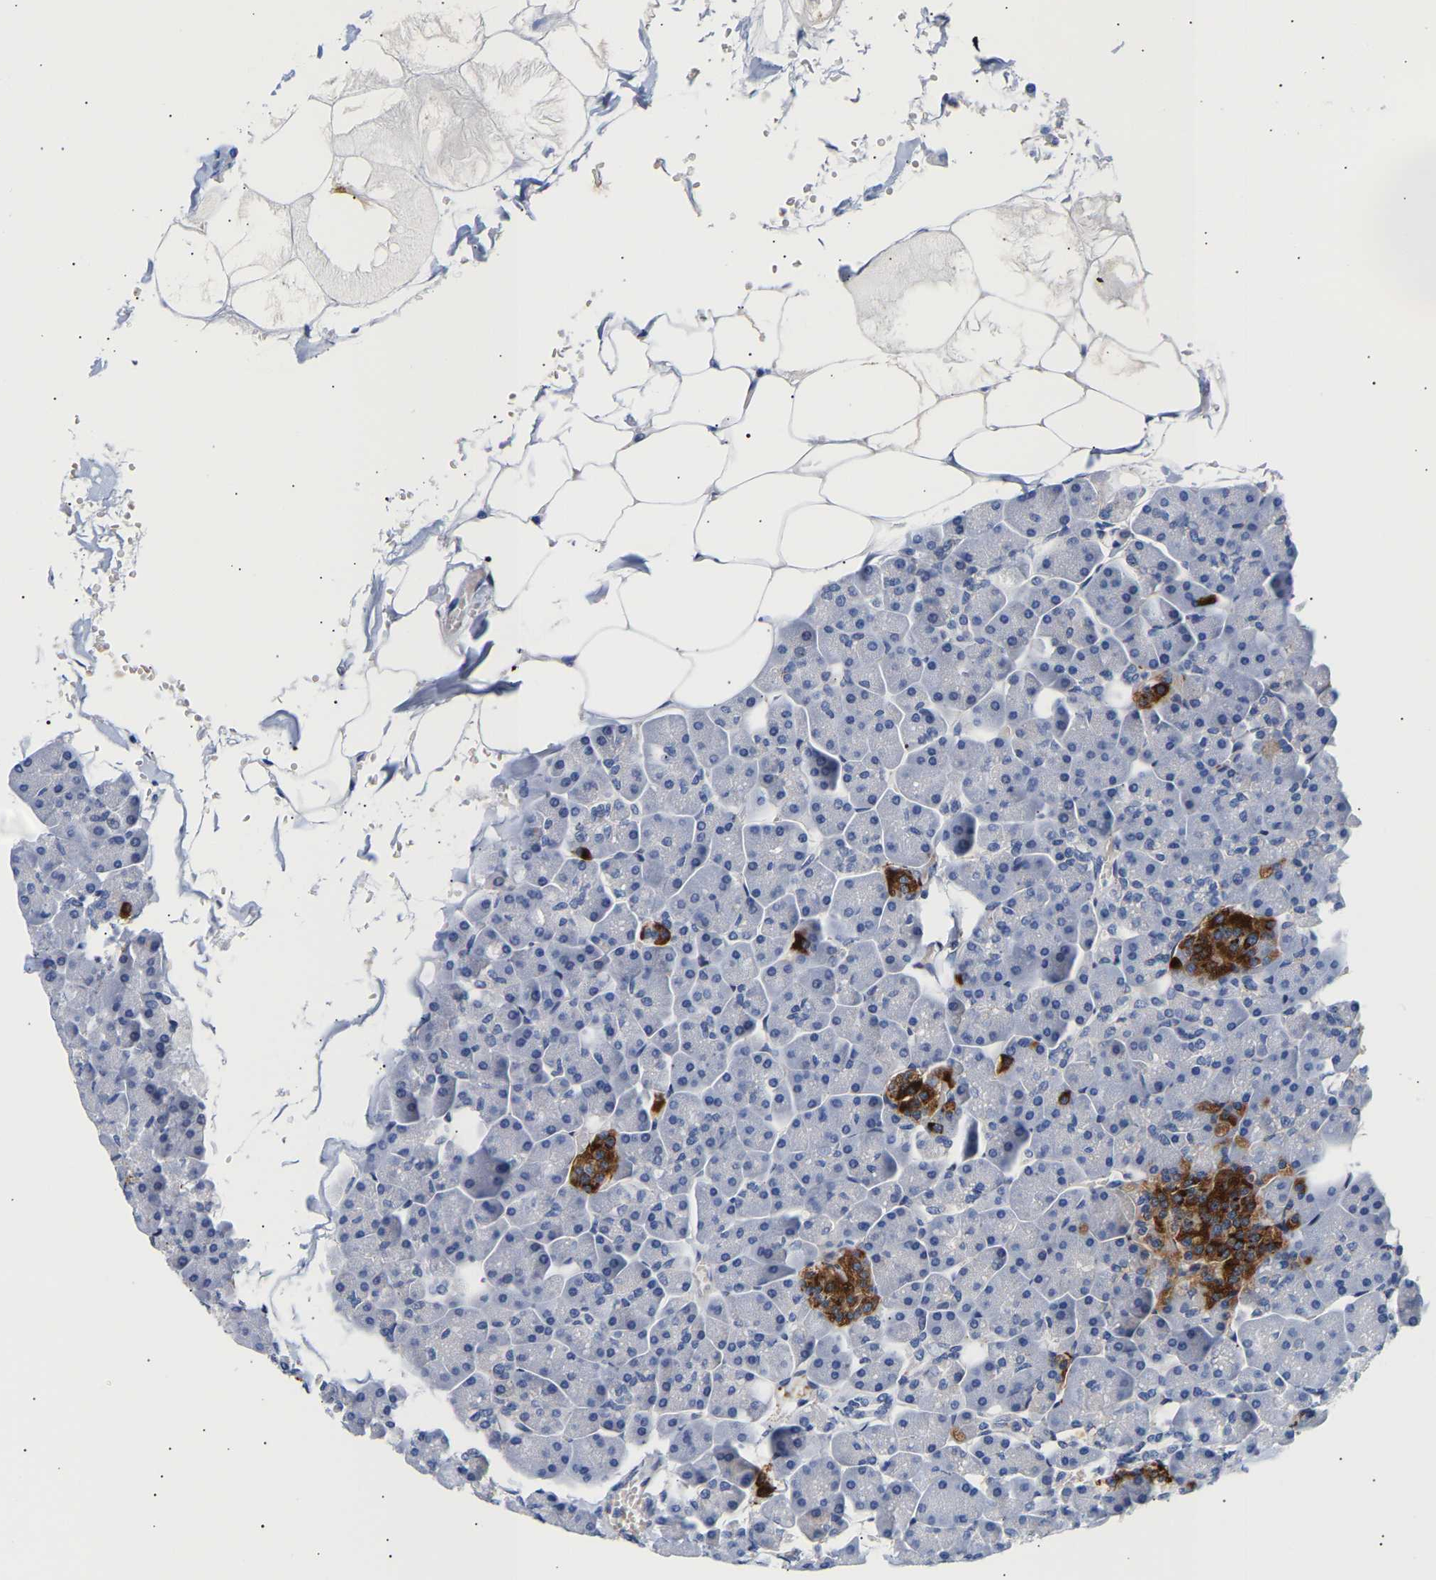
{"staining": {"intensity": "negative", "quantity": "none", "location": "none"}, "tissue": "pancreas", "cell_type": "Exocrine glandular cells", "image_type": "normal", "snomed": [{"axis": "morphology", "description": "Normal tissue, NOS"}, {"axis": "topography", "description": "Pancreas"}], "caption": "This photomicrograph is of unremarkable pancreas stained with IHC to label a protein in brown with the nuclei are counter-stained blue. There is no staining in exocrine glandular cells. The staining is performed using DAB (3,3'-diaminobenzidine) brown chromogen with nuclei counter-stained in using hematoxylin.", "gene": "IGFBP7", "patient": {"sex": "male", "age": 35}}